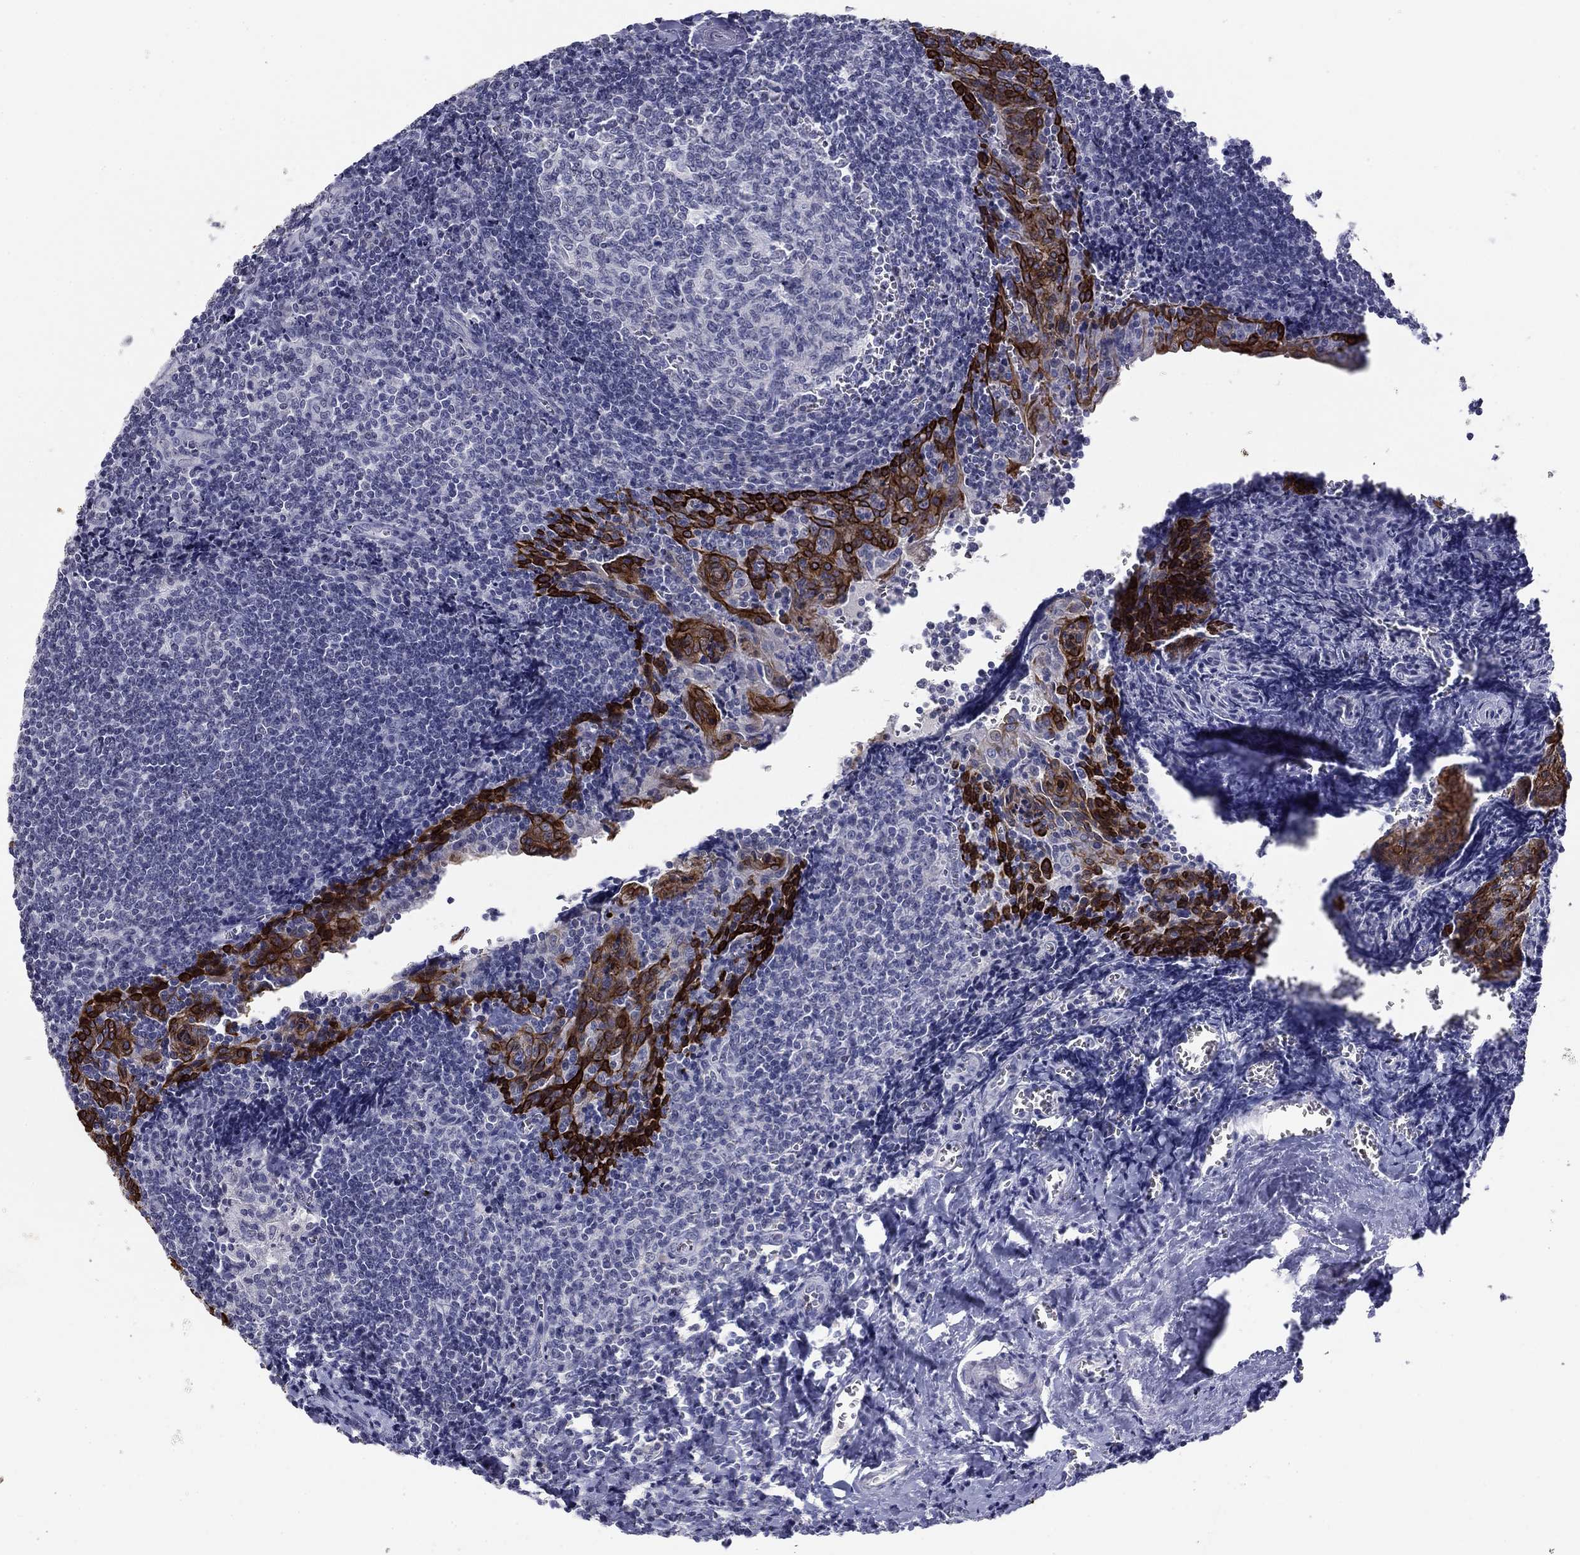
{"staining": {"intensity": "negative", "quantity": "none", "location": "none"}, "tissue": "tonsil", "cell_type": "Germinal center cells", "image_type": "normal", "snomed": [{"axis": "morphology", "description": "Normal tissue, NOS"}, {"axis": "morphology", "description": "Inflammation, NOS"}, {"axis": "topography", "description": "Tonsil"}], "caption": "A high-resolution image shows IHC staining of normal tonsil, which demonstrates no significant staining in germinal center cells.", "gene": "KRT75", "patient": {"sex": "female", "age": 31}}